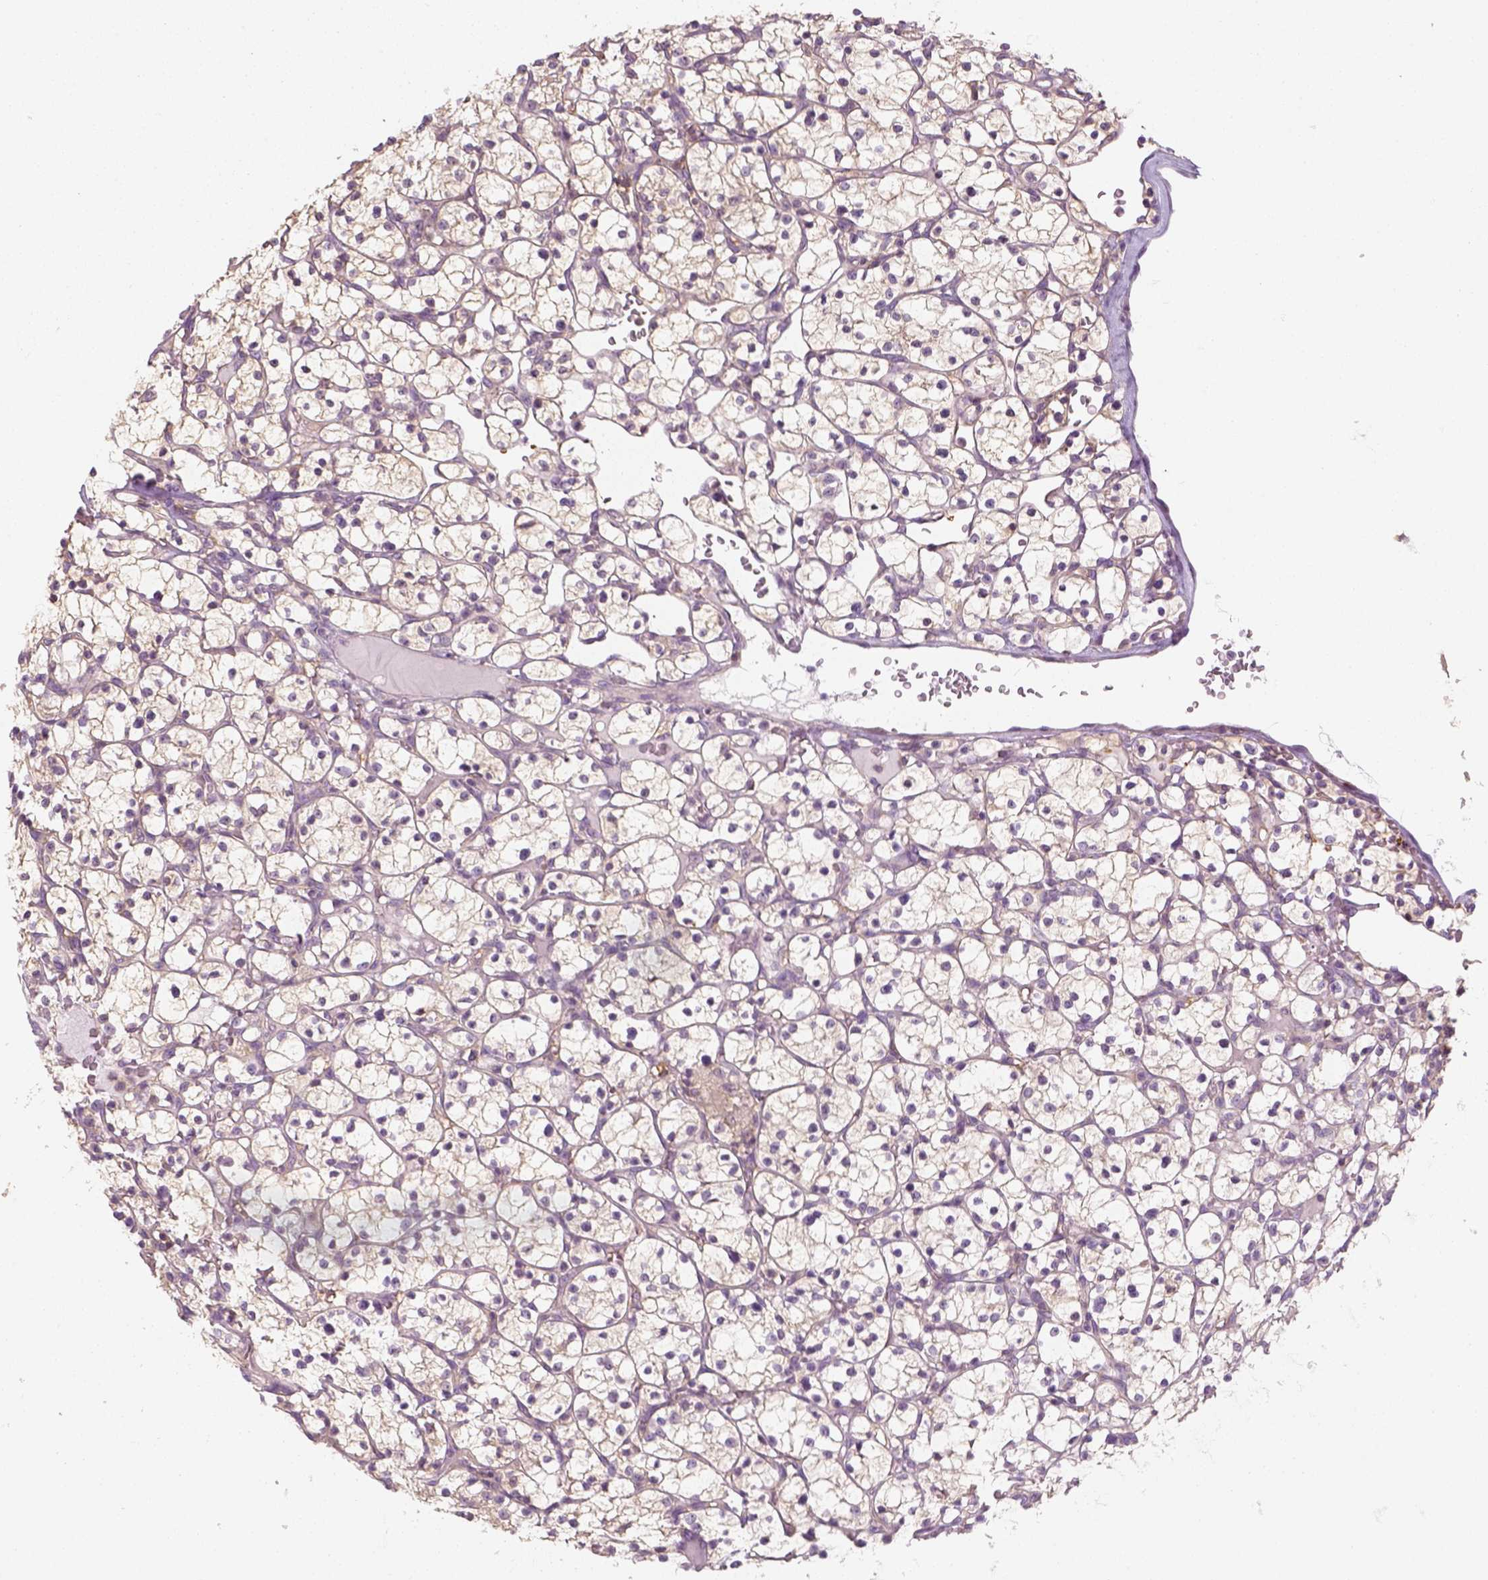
{"staining": {"intensity": "weak", "quantity": ">75%", "location": "cytoplasmic/membranous"}, "tissue": "renal cancer", "cell_type": "Tumor cells", "image_type": "cancer", "snomed": [{"axis": "morphology", "description": "Adenocarcinoma, NOS"}, {"axis": "topography", "description": "Kidney"}], "caption": "Human adenocarcinoma (renal) stained for a protein (brown) shows weak cytoplasmic/membranous positive staining in about >75% of tumor cells.", "gene": "EPHB1", "patient": {"sex": "female", "age": 64}}